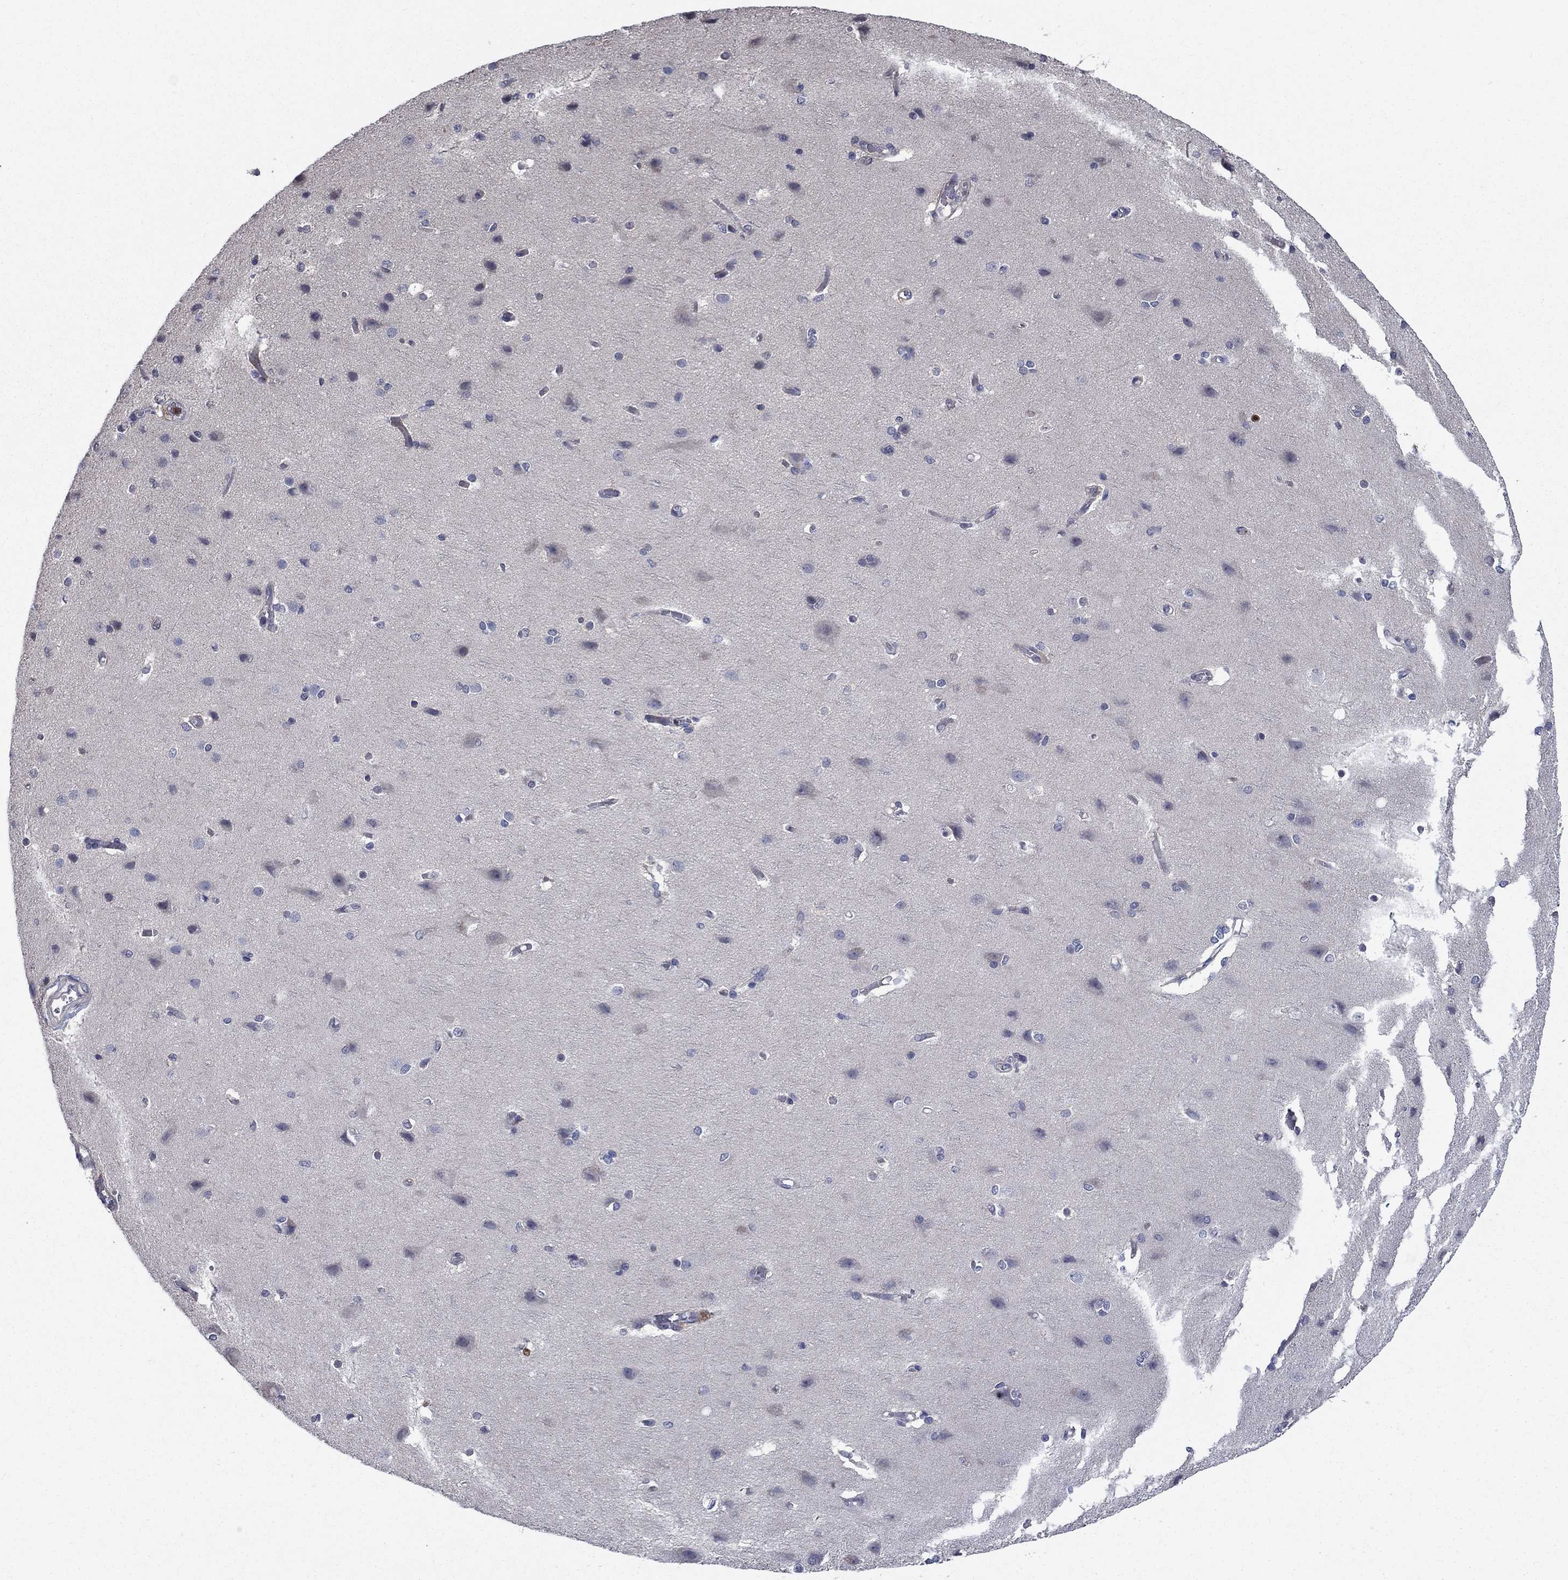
{"staining": {"intensity": "negative", "quantity": "none", "location": "none"}, "tissue": "cerebral cortex", "cell_type": "Endothelial cells", "image_type": "normal", "snomed": [{"axis": "morphology", "description": "Normal tissue, NOS"}, {"axis": "topography", "description": "Cerebral cortex"}], "caption": "IHC of unremarkable cerebral cortex exhibits no expression in endothelial cells. (Stains: DAB IHC with hematoxylin counter stain, Microscopy: brightfield microscopy at high magnification).", "gene": "MSRB1", "patient": {"sex": "male", "age": 37}}